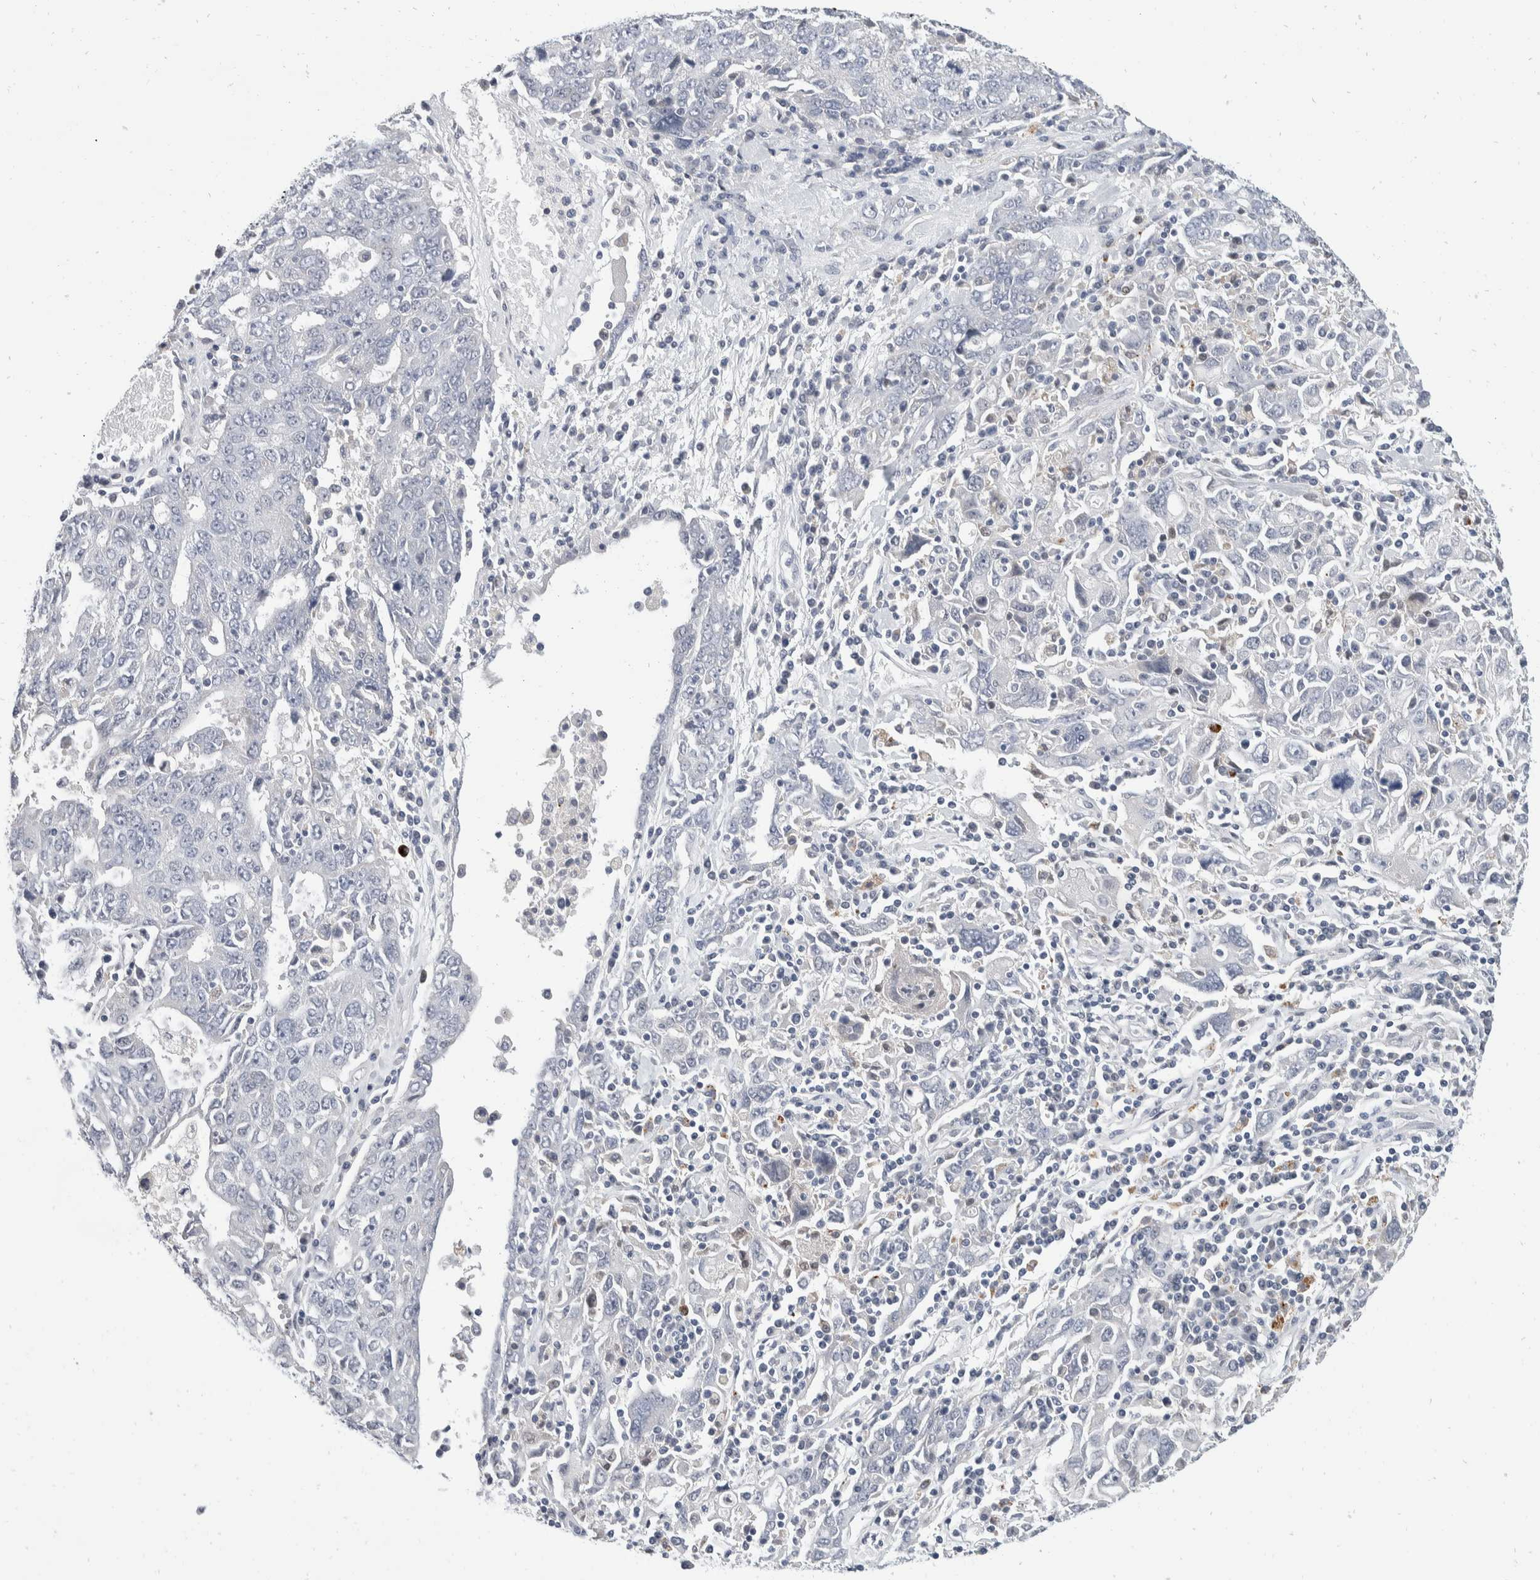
{"staining": {"intensity": "negative", "quantity": "none", "location": "none"}, "tissue": "ovarian cancer", "cell_type": "Tumor cells", "image_type": "cancer", "snomed": [{"axis": "morphology", "description": "Carcinoma, endometroid"}, {"axis": "topography", "description": "Ovary"}], "caption": "DAB (3,3'-diaminobenzidine) immunohistochemical staining of human endometroid carcinoma (ovarian) exhibits no significant expression in tumor cells.", "gene": "CATSPERD", "patient": {"sex": "female", "age": 62}}